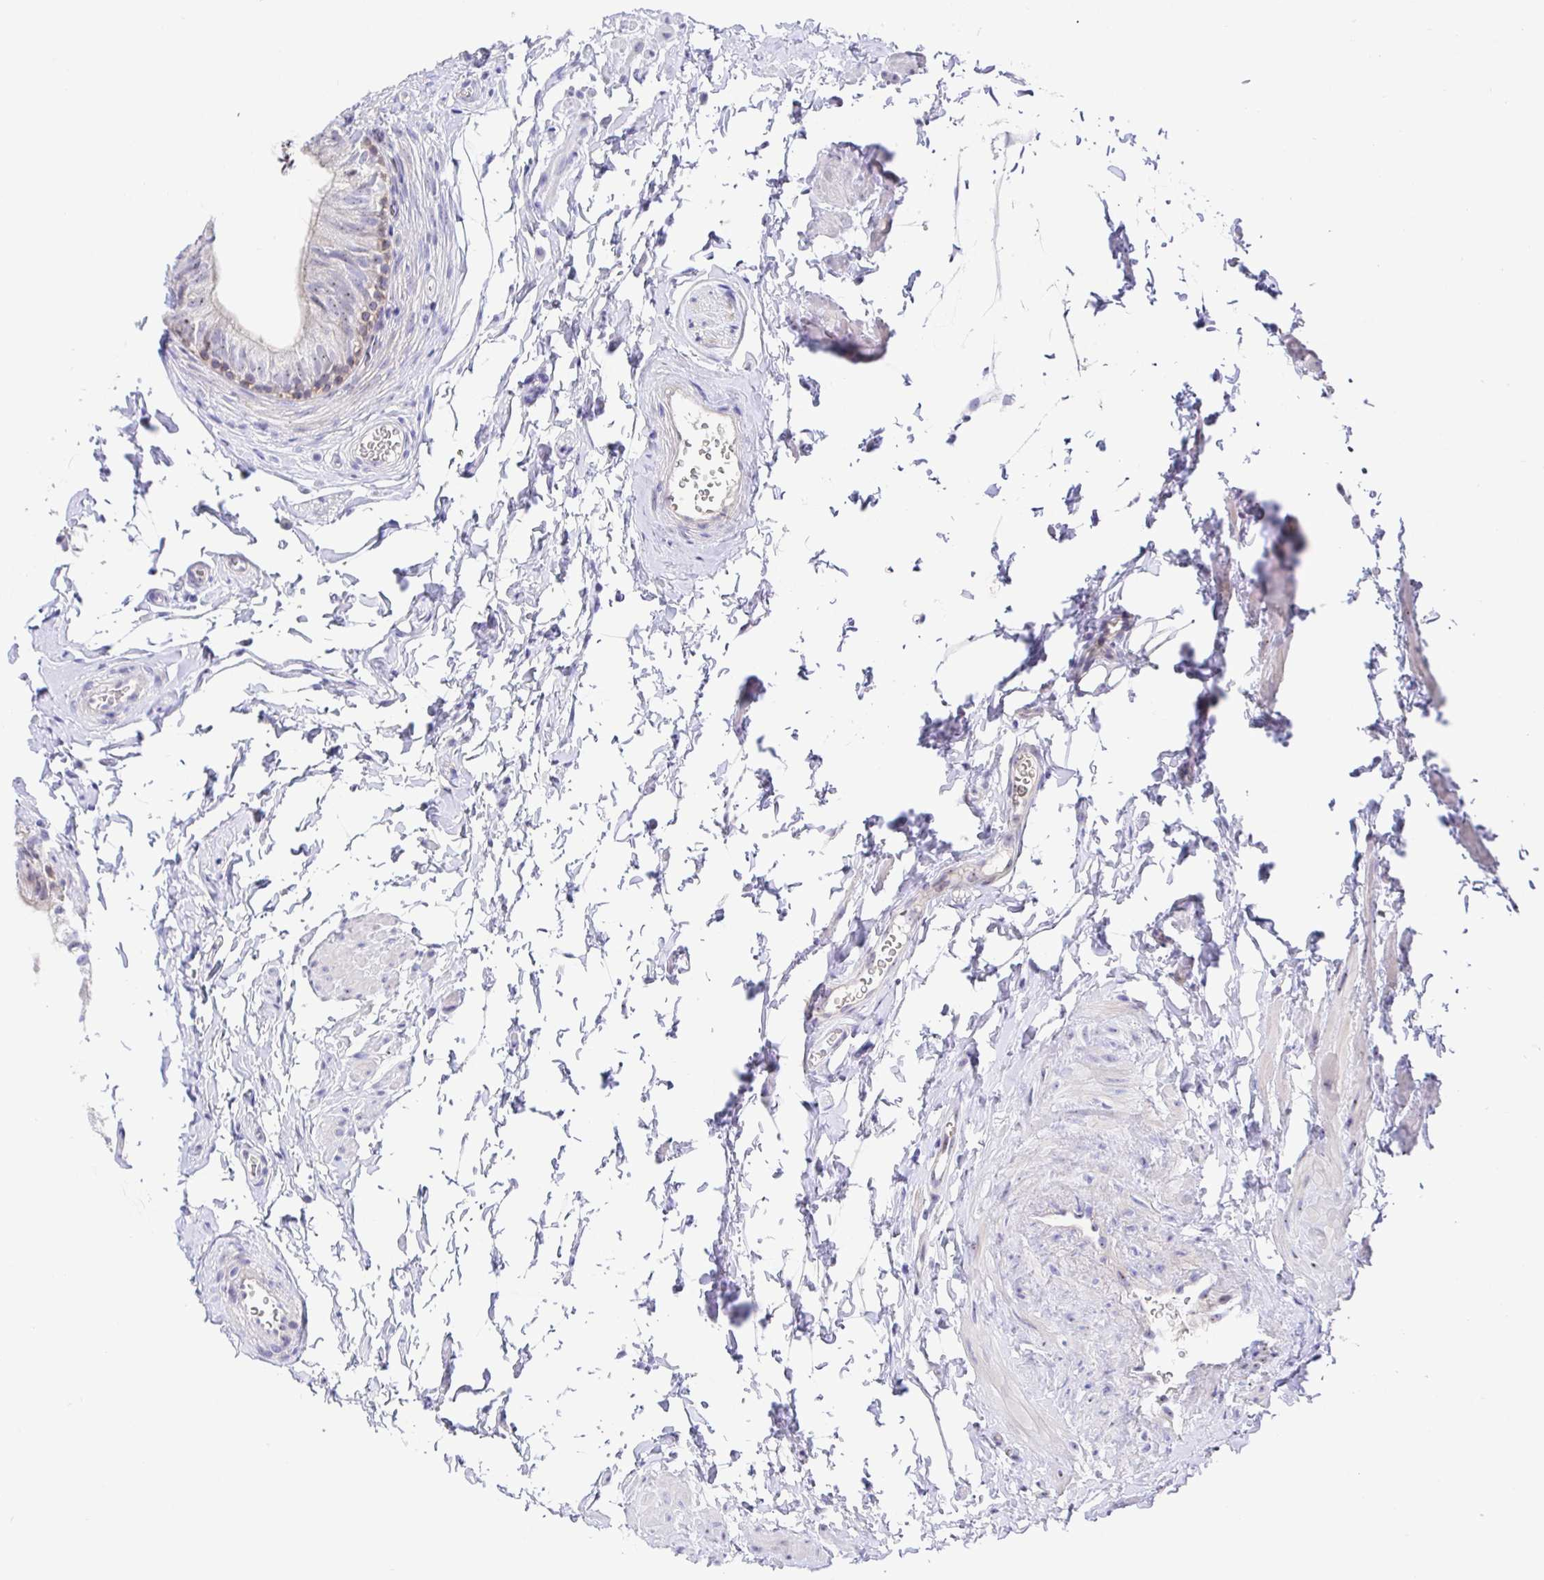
{"staining": {"intensity": "weak", "quantity": "<25%", "location": "cytoplasmic/membranous"}, "tissue": "epididymis", "cell_type": "Glandular cells", "image_type": "normal", "snomed": [{"axis": "morphology", "description": "Normal tissue, NOS"}, {"axis": "topography", "description": "Epididymis, spermatic cord, NOS"}, {"axis": "topography", "description": "Epididymis"}, {"axis": "topography", "description": "Peripheral nerve tissue"}], "caption": "Epididymis stained for a protein using immunohistochemistry (IHC) exhibits no expression glandular cells.", "gene": "TIMELESS", "patient": {"sex": "male", "age": 29}}